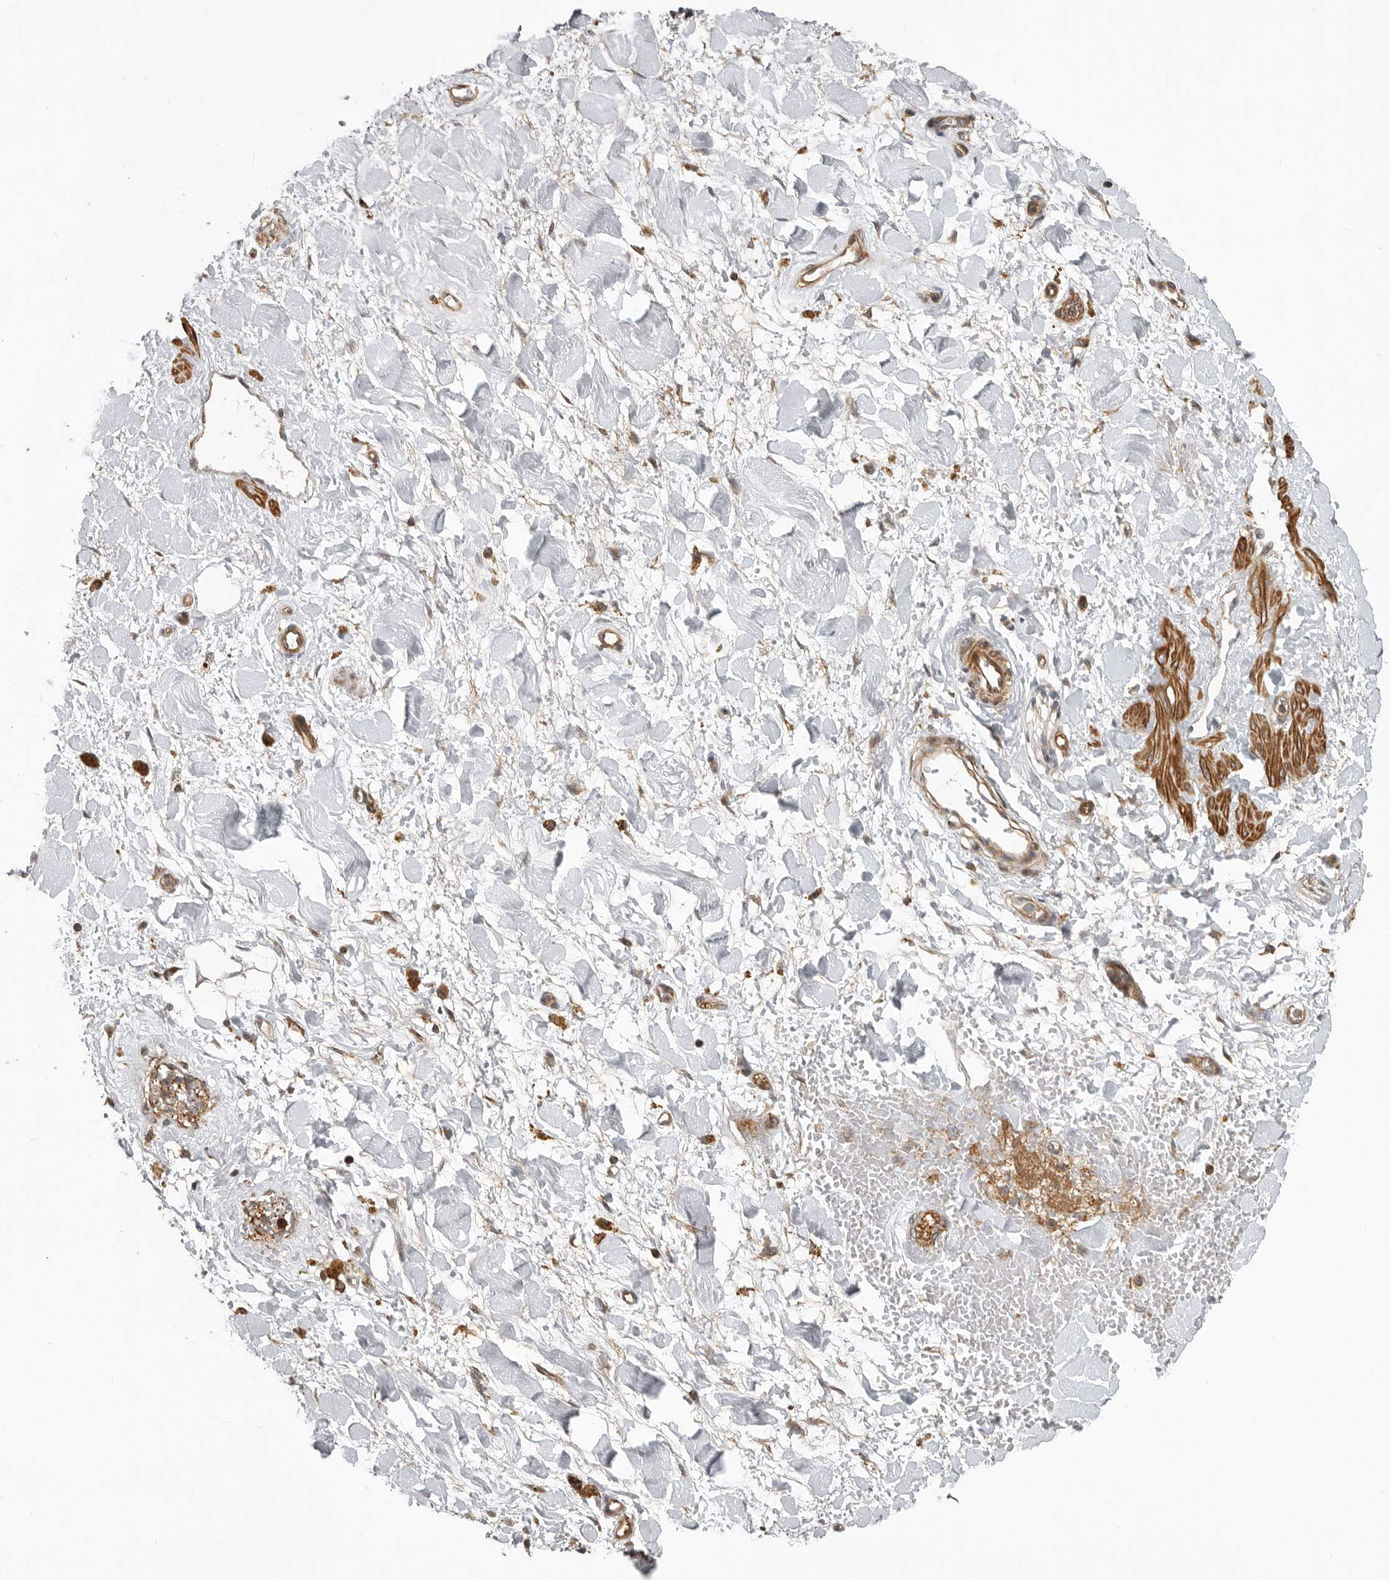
{"staining": {"intensity": "strong", "quantity": ">75%", "location": "cytoplasmic/membranous"}, "tissue": "adipose tissue", "cell_type": "Adipocytes", "image_type": "normal", "snomed": [{"axis": "morphology", "description": "Normal tissue, NOS"}, {"axis": "topography", "description": "Kidney"}, {"axis": "topography", "description": "Peripheral nerve tissue"}], "caption": "Protein staining of unremarkable adipose tissue reveals strong cytoplasmic/membranous positivity in about >75% of adipocytes.", "gene": "TRIM56", "patient": {"sex": "male", "age": 7}}